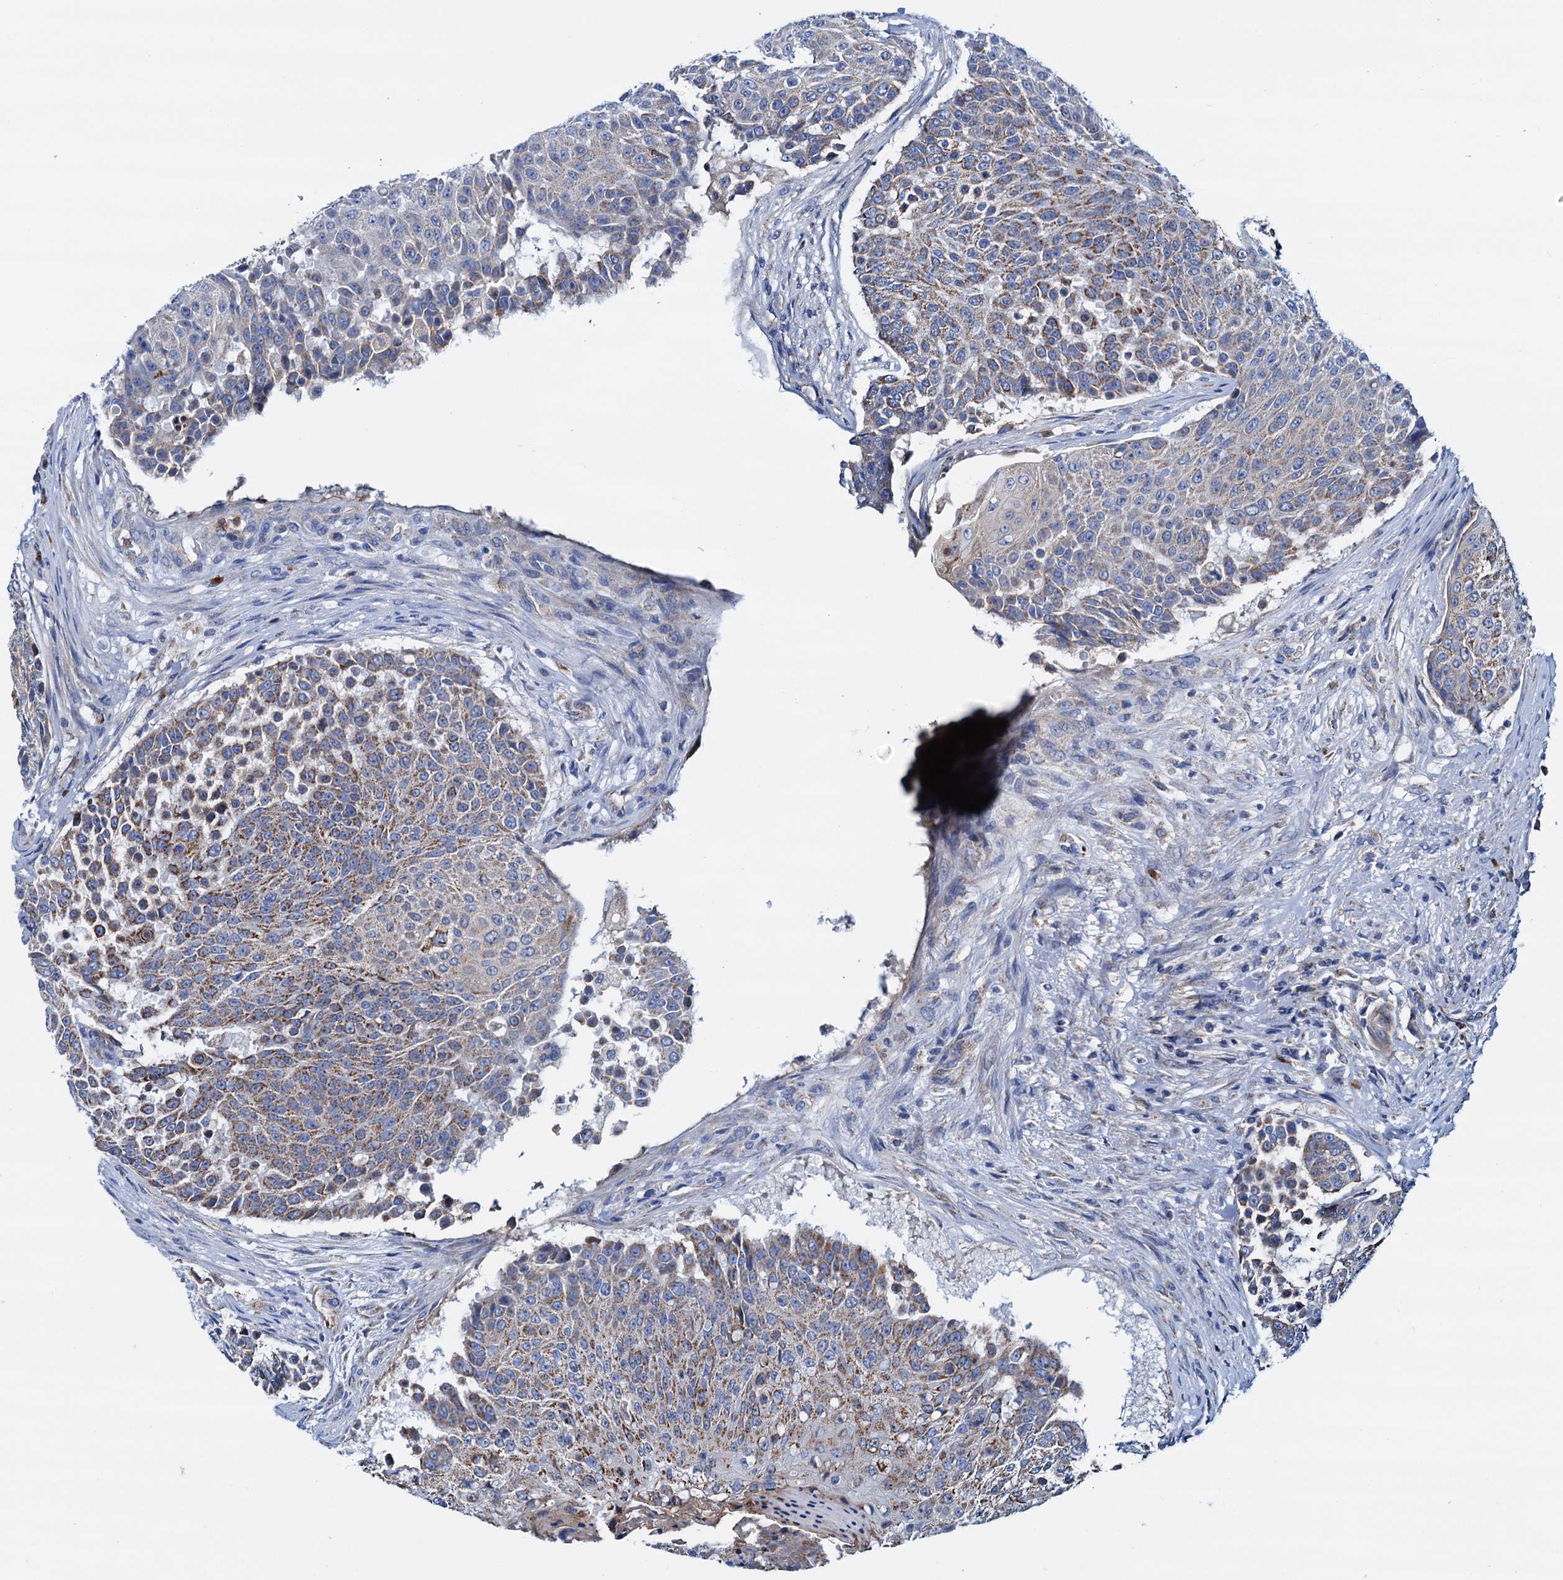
{"staining": {"intensity": "moderate", "quantity": "<25%", "location": "cytoplasmic/membranous"}, "tissue": "urothelial cancer", "cell_type": "Tumor cells", "image_type": "cancer", "snomed": [{"axis": "morphology", "description": "Urothelial carcinoma, High grade"}, {"axis": "topography", "description": "Urinary bladder"}], "caption": "High-power microscopy captured an IHC histopathology image of high-grade urothelial carcinoma, revealing moderate cytoplasmic/membranous positivity in approximately <25% of tumor cells. (Stains: DAB (3,3'-diaminobenzidine) in brown, nuclei in blue, Microscopy: brightfield microscopy at high magnification).", "gene": "RASSF9", "patient": {"sex": "female", "age": 63}}